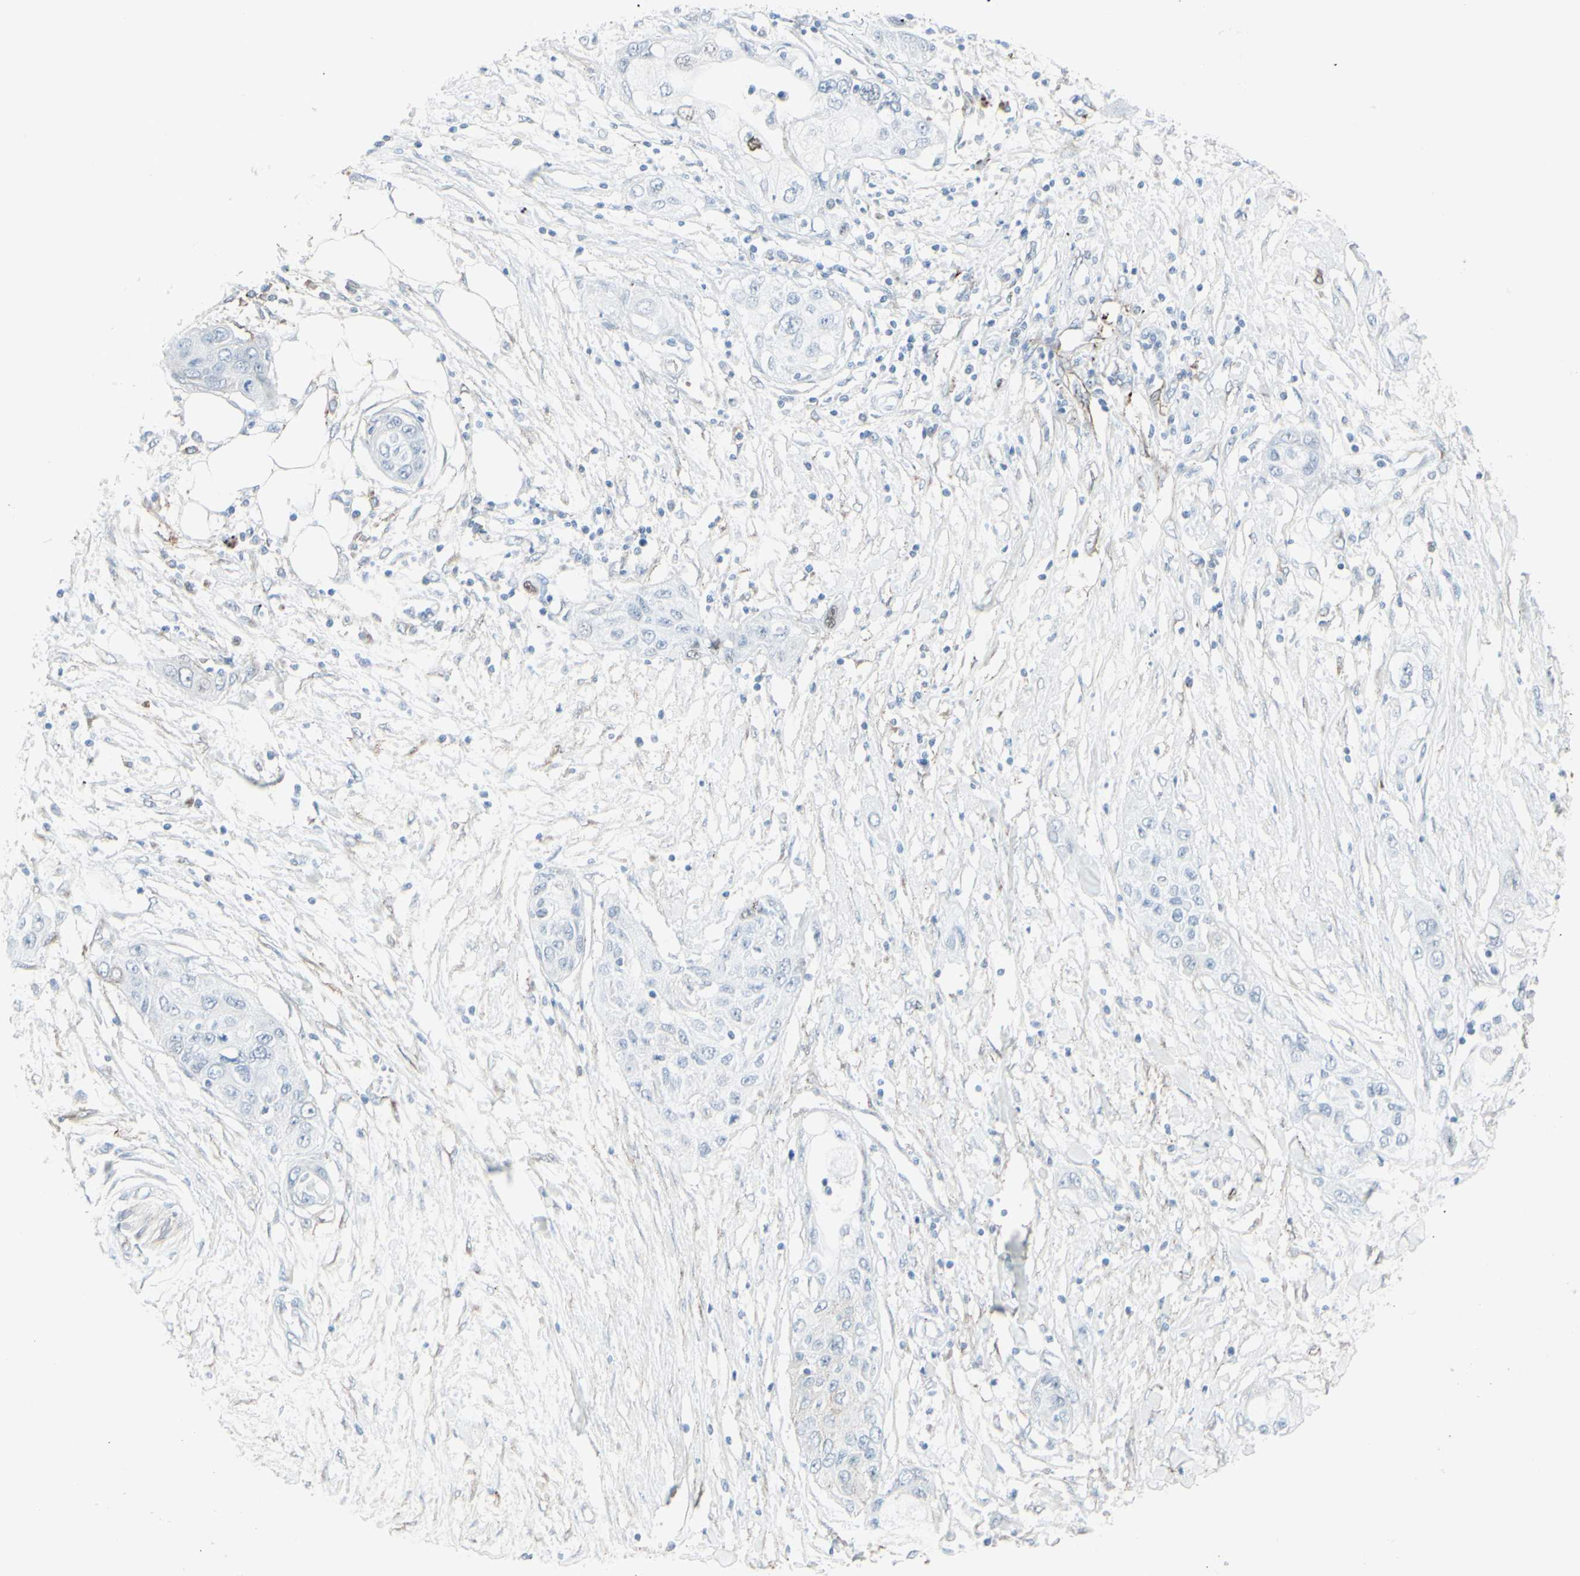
{"staining": {"intensity": "negative", "quantity": "none", "location": "none"}, "tissue": "pancreatic cancer", "cell_type": "Tumor cells", "image_type": "cancer", "snomed": [{"axis": "morphology", "description": "Adenocarcinoma, NOS"}, {"axis": "topography", "description": "Pancreas"}], "caption": "Immunohistochemistry photomicrograph of neoplastic tissue: pancreatic cancer stained with DAB demonstrates no significant protein expression in tumor cells.", "gene": "GJA1", "patient": {"sex": "female", "age": 70}}